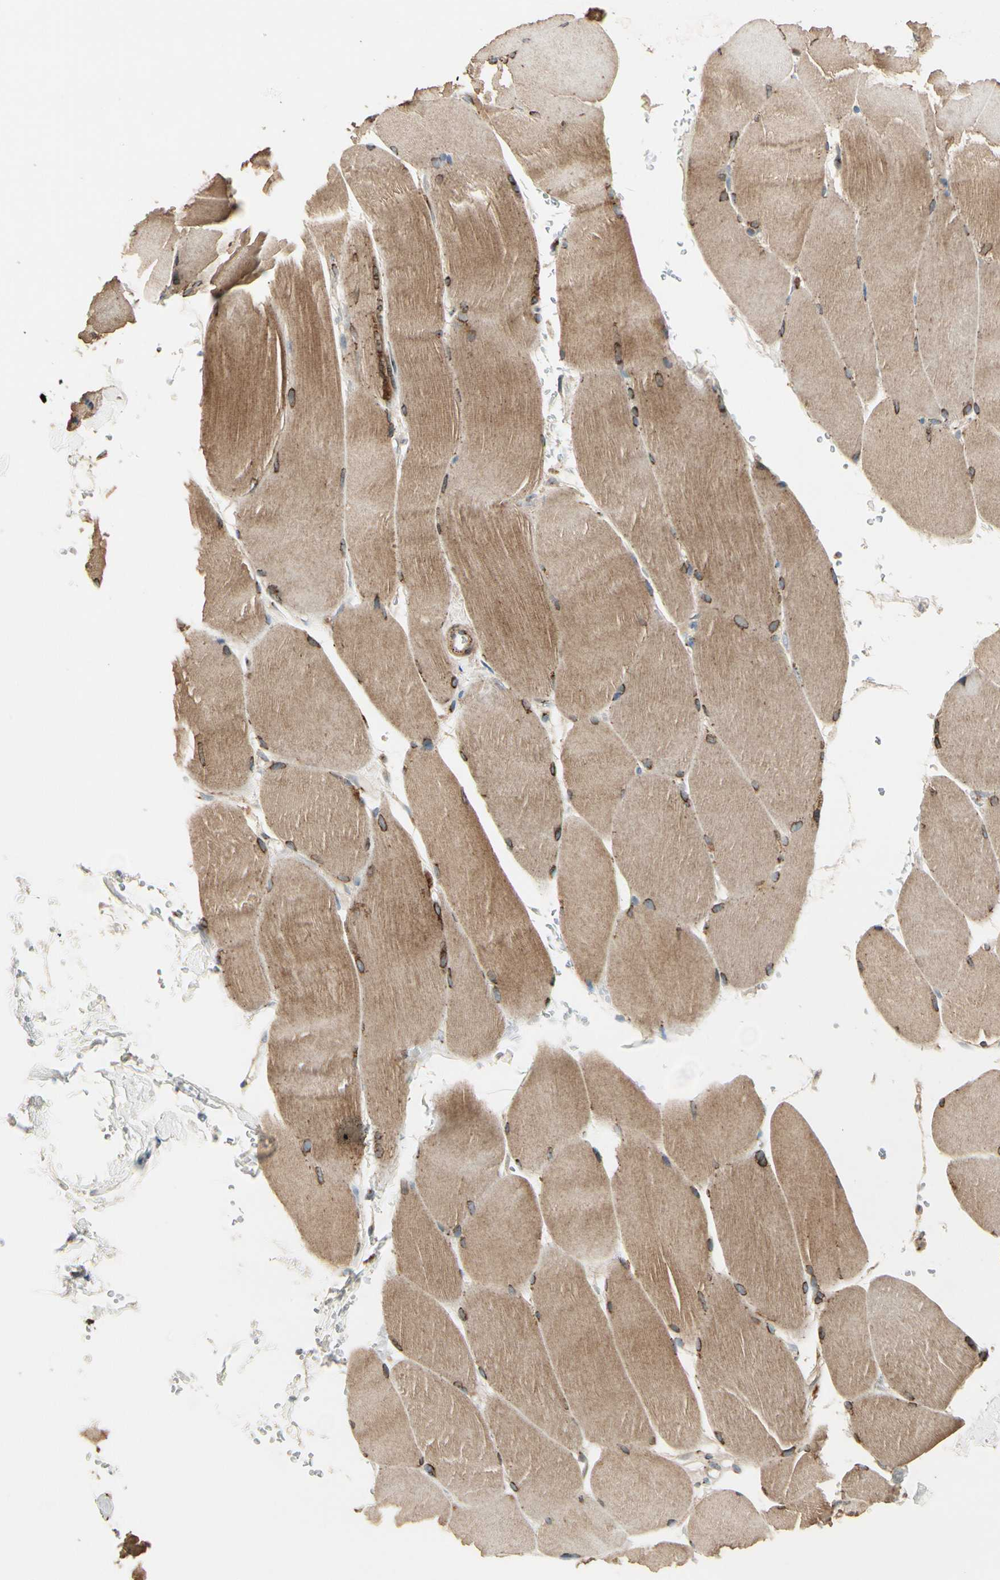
{"staining": {"intensity": "moderate", "quantity": ">75%", "location": "cytoplasmic/membranous"}, "tissue": "skeletal muscle", "cell_type": "Myocytes", "image_type": "normal", "snomed": [{"axis": "morphology", "description": "Normal tissue, NOS"}, {"axis": "topography", "description": "Skin"}, {"axis": "topography", "description": "Skeletal muscle"}], "caption": "Protein analysis of benign skeletal muscle reveals moderate cytoplasmic/membranous expression in about >75% of myocytes.", "gene": "AKAP9", "patient": {"sex": "male", "age": 83}}